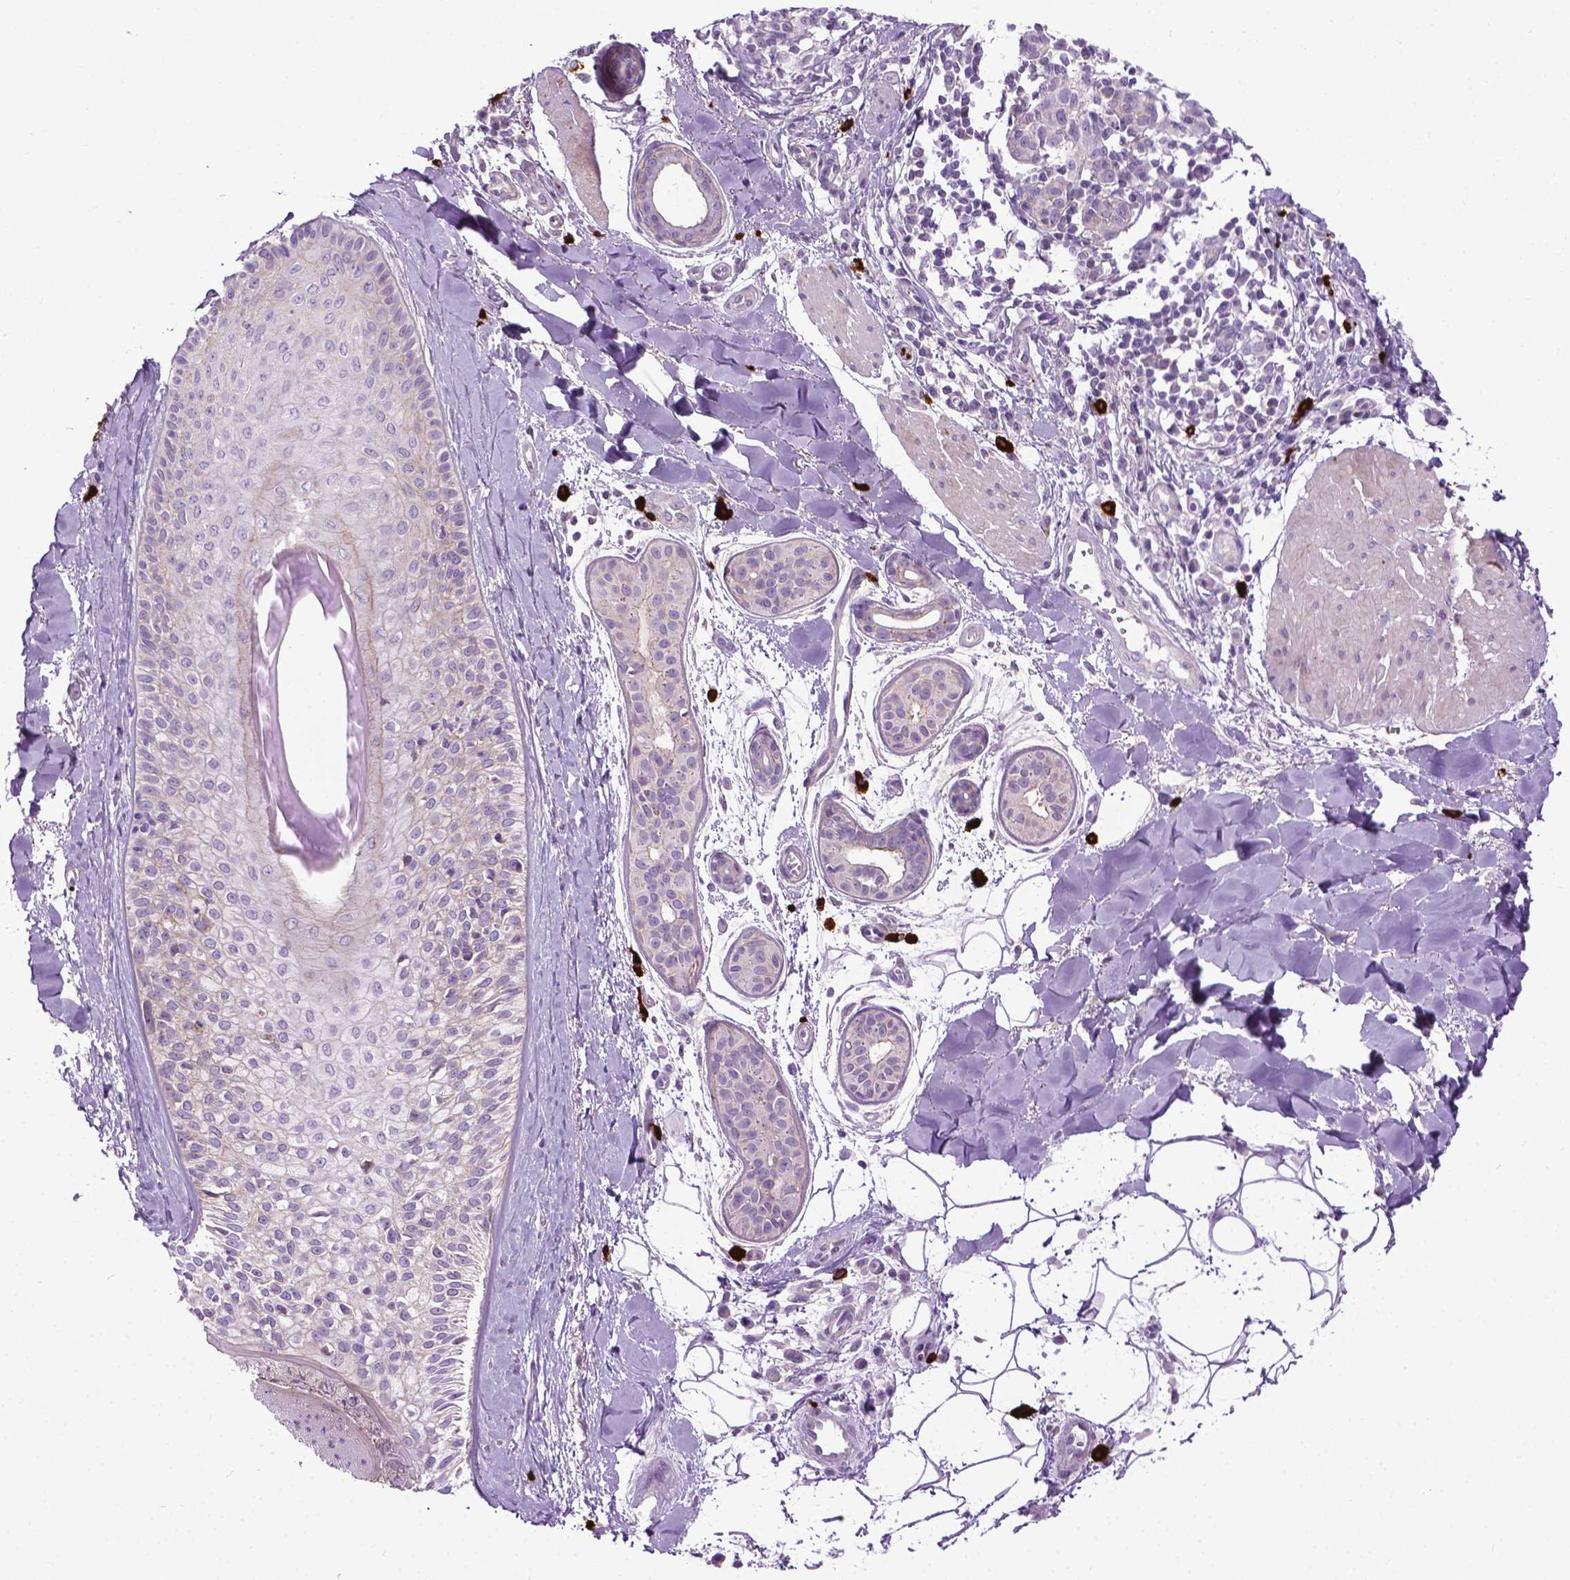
{"staining": {"intensity": "negative", "quantity": "none", "location": "none"}, "tissue": "melanoma", "cell_type": "Tumor cells", "image_type": "cancer", "snomed": [{"axis": "morphology", "description": "Malignant melanoma, NOS"}, {"axis": "topography", "description": "Skin"}], "caption": "This is an immunohistochemistry micrograph of melanoma. There is no staining in tumor cells.", "gene": "SPECC1L", "patient": {"sex": "male", "age": 48}}